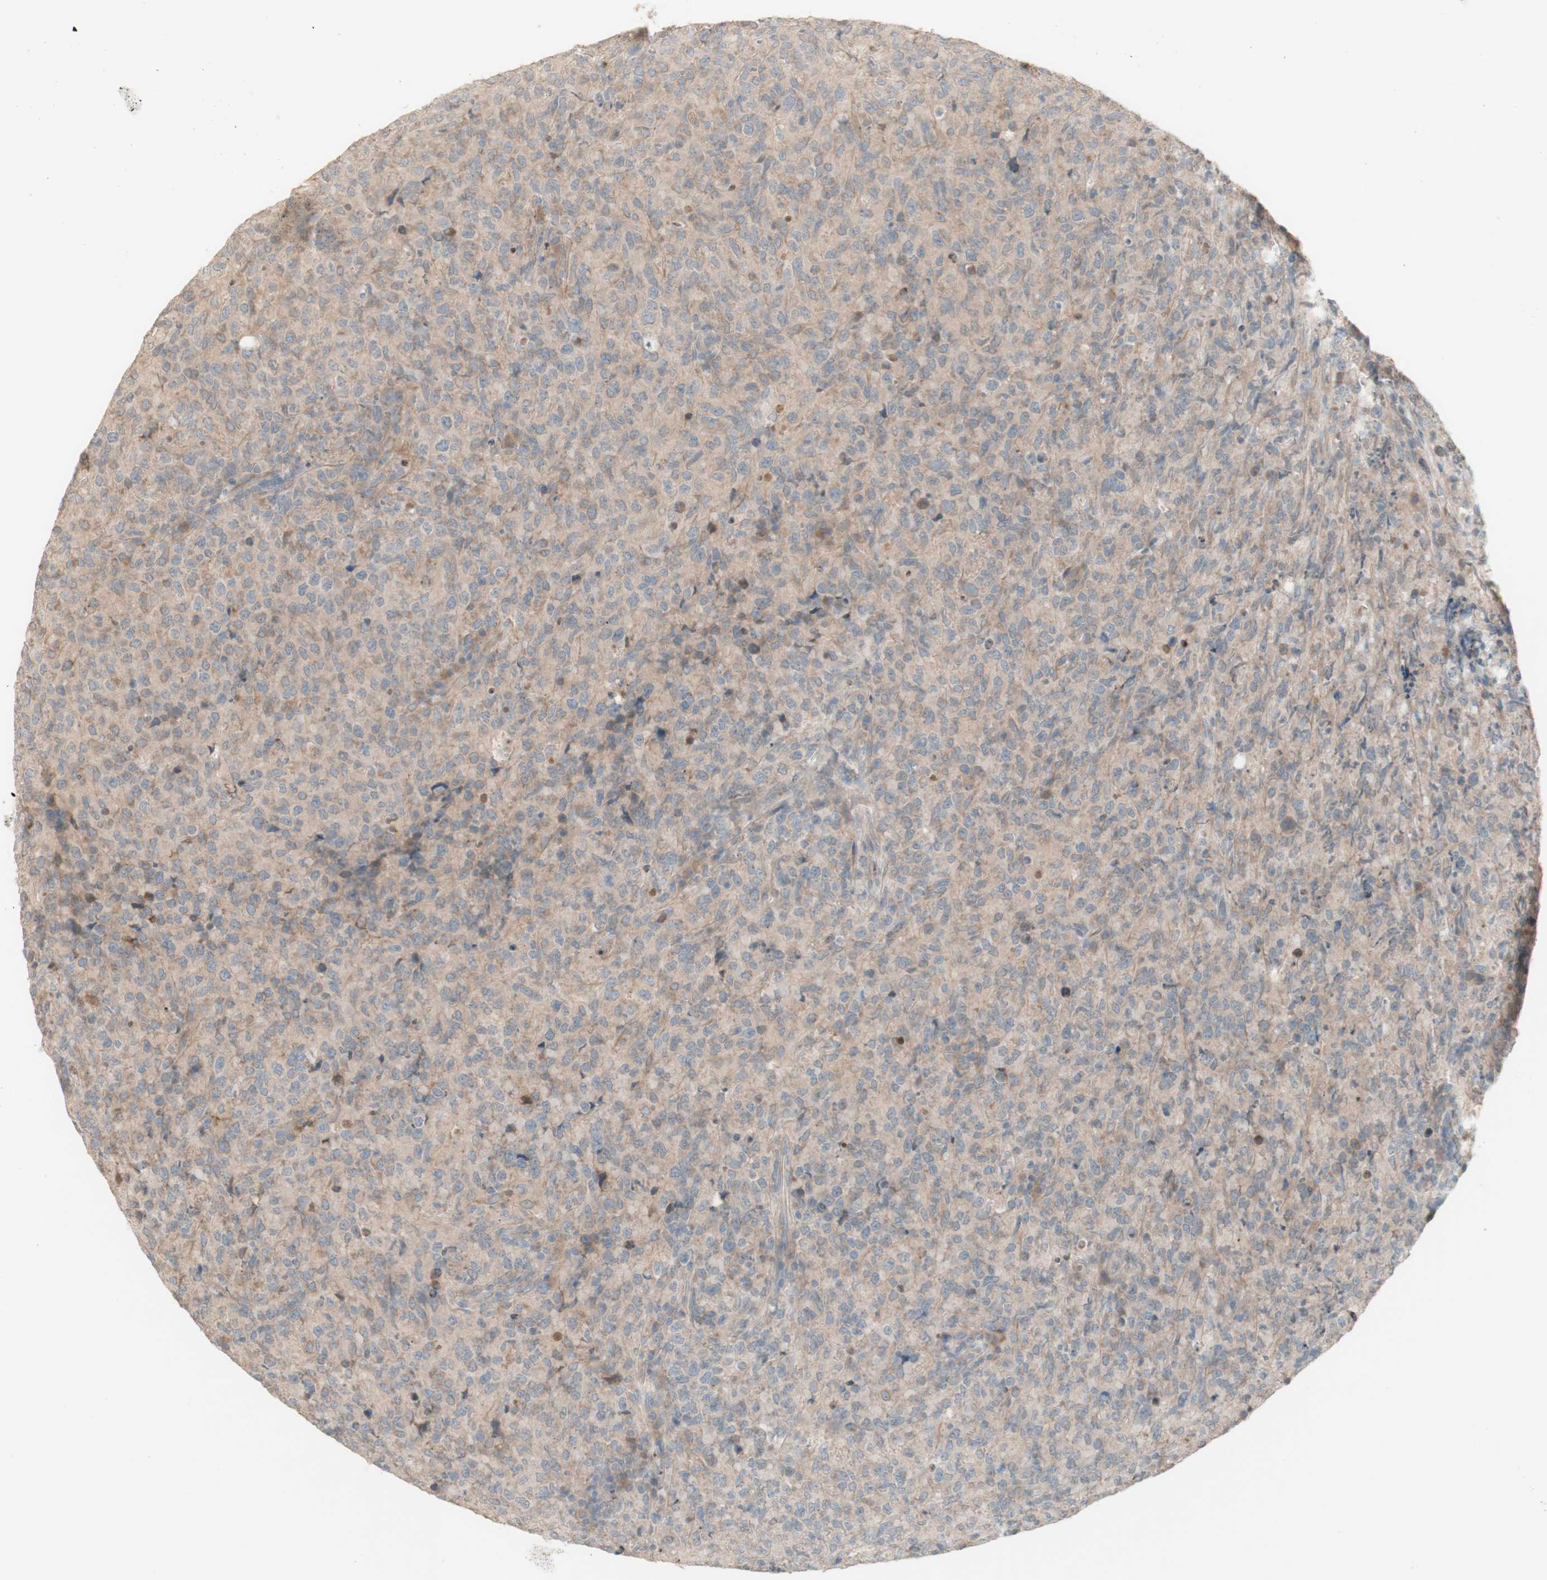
{"staining": {"intensity": "weak", "quantity": ">75%", "location": "cytoplasmic/membranous"}, "tissue": "lymphoma", "cell_type": "Tumor cells", "image_type": "cancer", "snomed": [{"axis": "morphology", "description": "Malignant lymphoma, non-Hodgkin's type, High grade"}, {"axis": "topography", "description": "Tonsil"}], "caption": "Protein expression analysis of human malignant lymphoma, non-Hodgkin's type (high-grade) reveals weak cytoplasmic/membranous positivity in approximately >75% of tumor cells.", "gene": "PTGER4", "patient": {"sex": "female", "age": 36}}